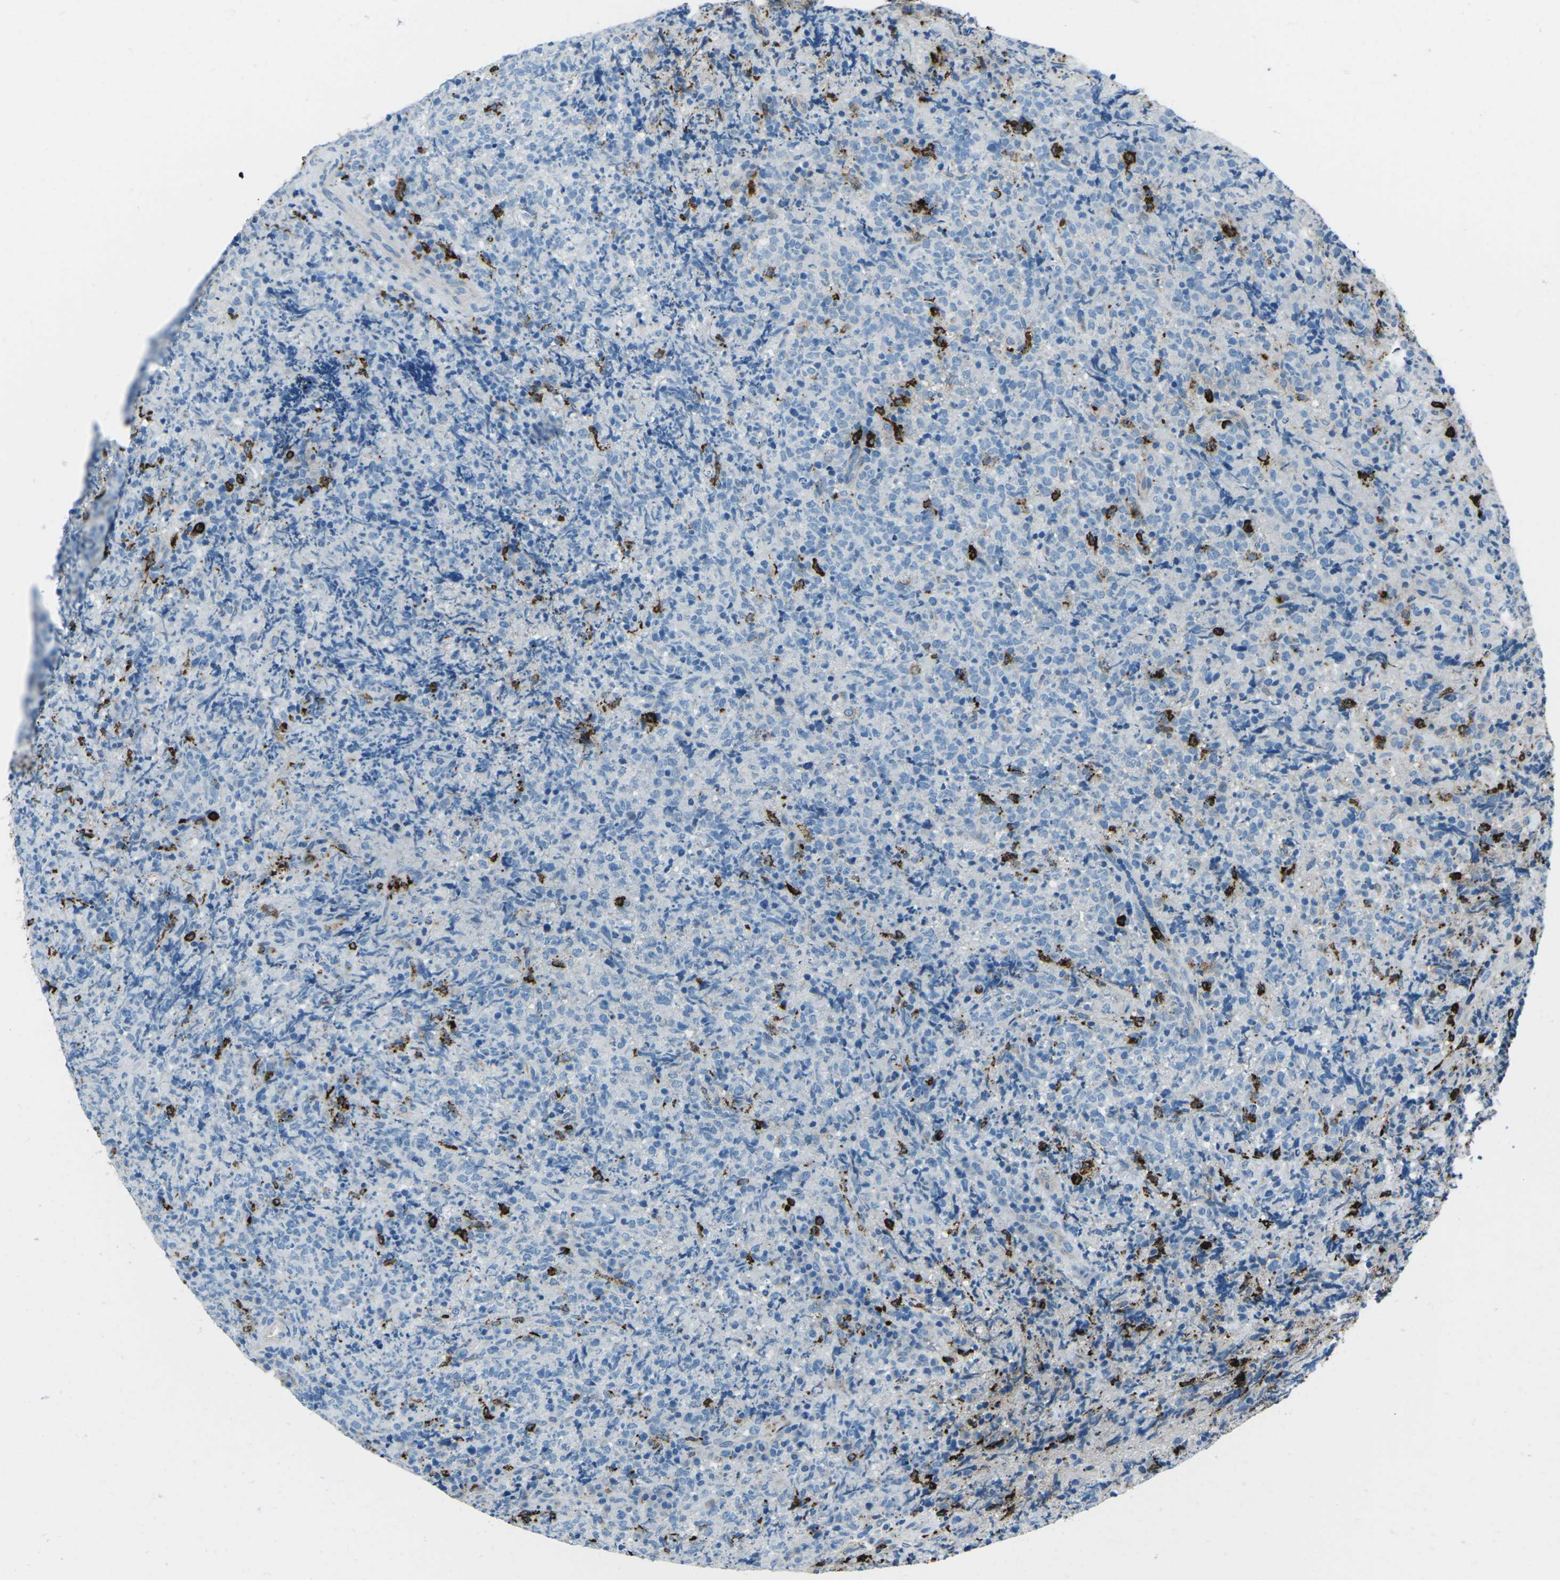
{"staining": {"intensity": "negative", "quantity": "none", "location": "none"}, "tissue": "lymphoma", "cell_type": "Tumor cells", "image_type": "cancer", "snomed": [{"axis": "morphology", "description": "Malignant lymphoma, non-Hodgkin's type, High grade"}, {"axis": "topography", "description": "Tonsil"}], "caption": "Tumor cells are negative for protein expression in human lymphoma.", "gene": "FCN1", "patient": {"sex": "female", "age": 36}}